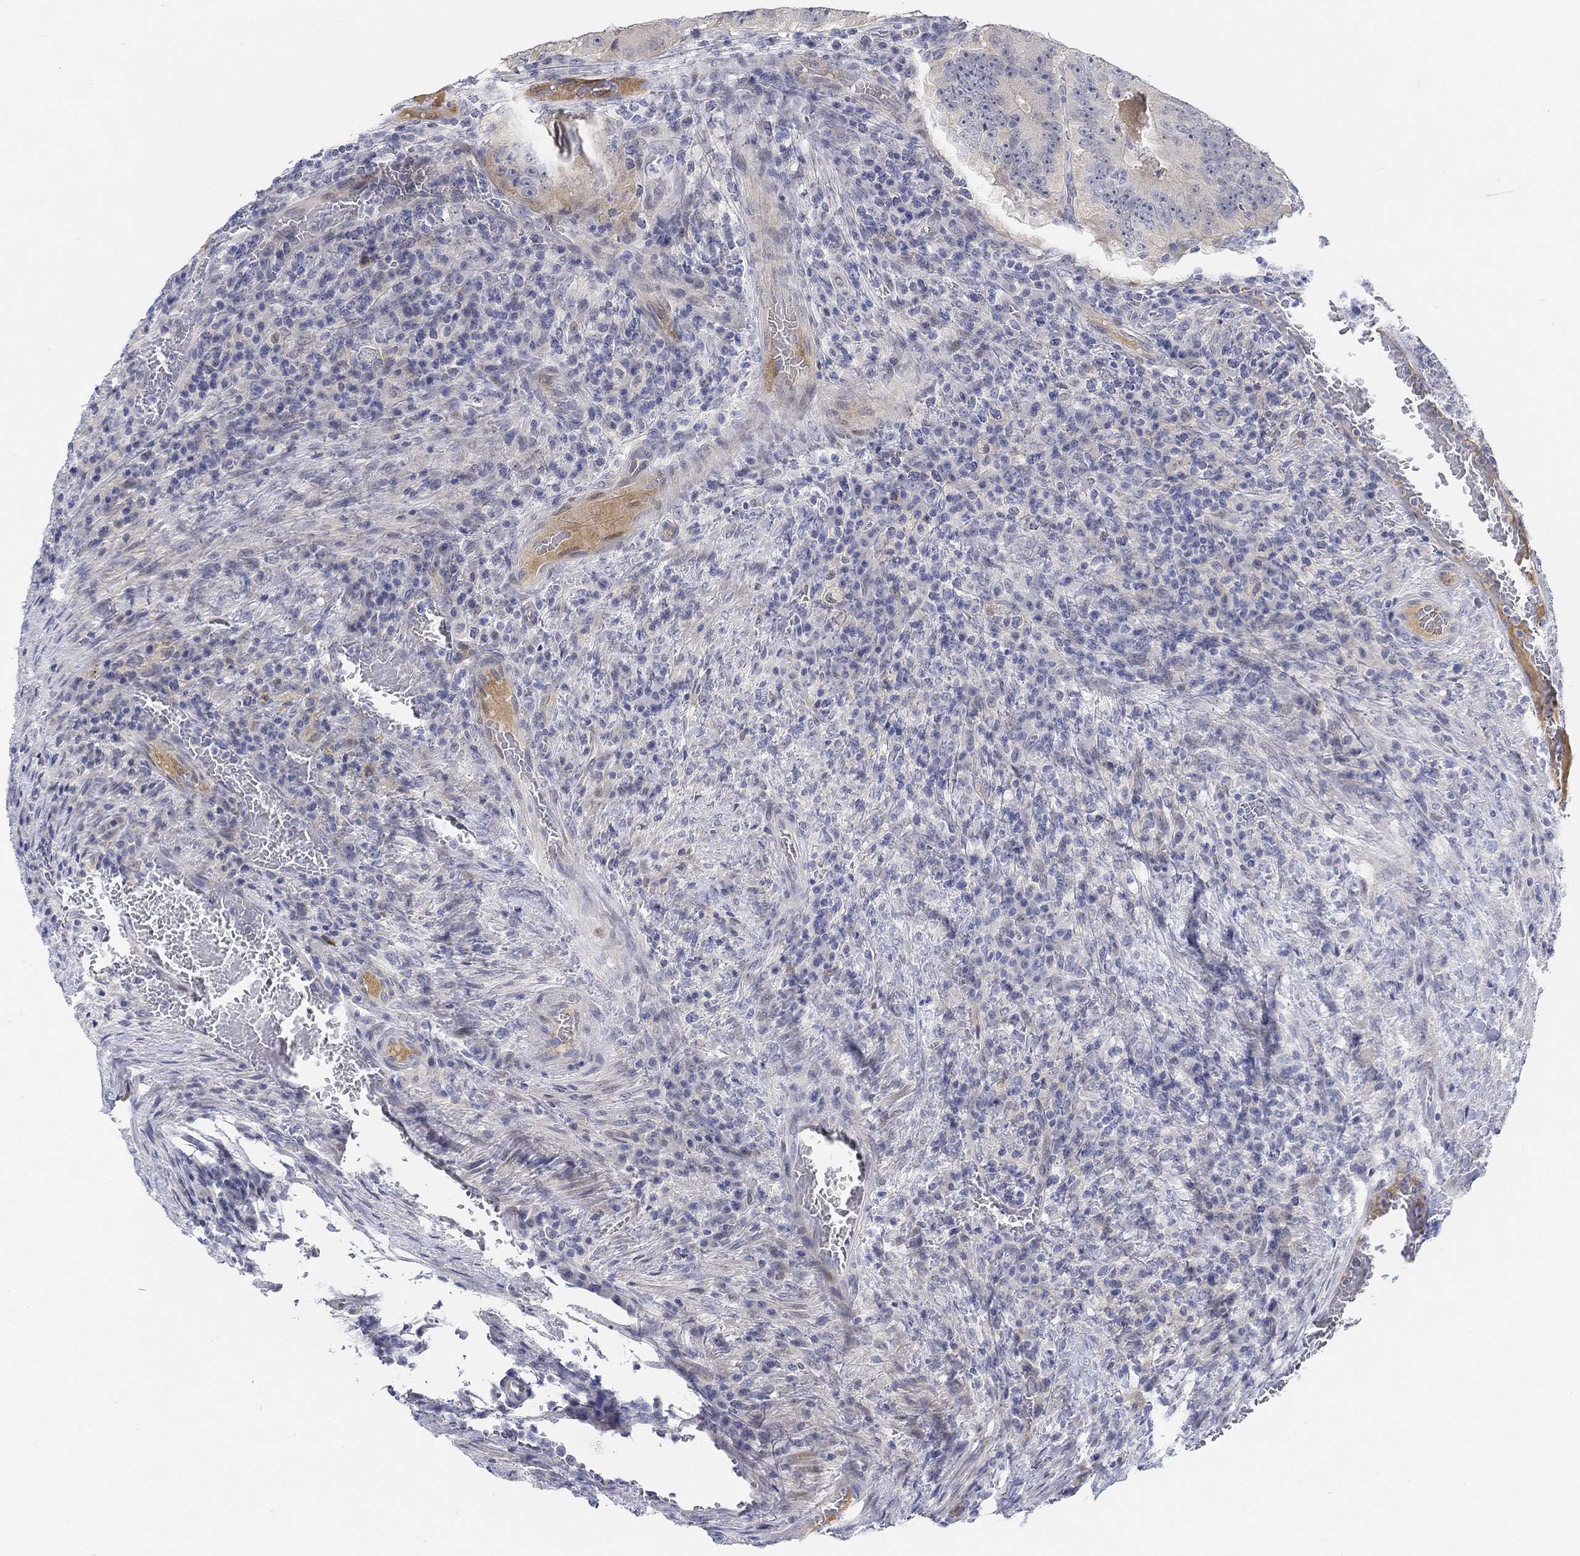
{"staining": {"intensity": "negative", "quantity": "none", "location": "none"}, "tissue": "colorectal cancer", "cell_type": "Tumor cells", "image_type": "cancer", "snomed": [{"axis": "morphology", "description": "Adenocarcinoma, NOS"}, {"axis": "topography", "description": "Colon"}], "caption": "IHC histopathology image of neoplastic tissue: colorectal cancer stained with DAB (3,3'-diaminobenzidine) shows no significant protein expression in tumor cells.", "gene": "SNTG2", "patient": {"sex": "female", "age": 86}}